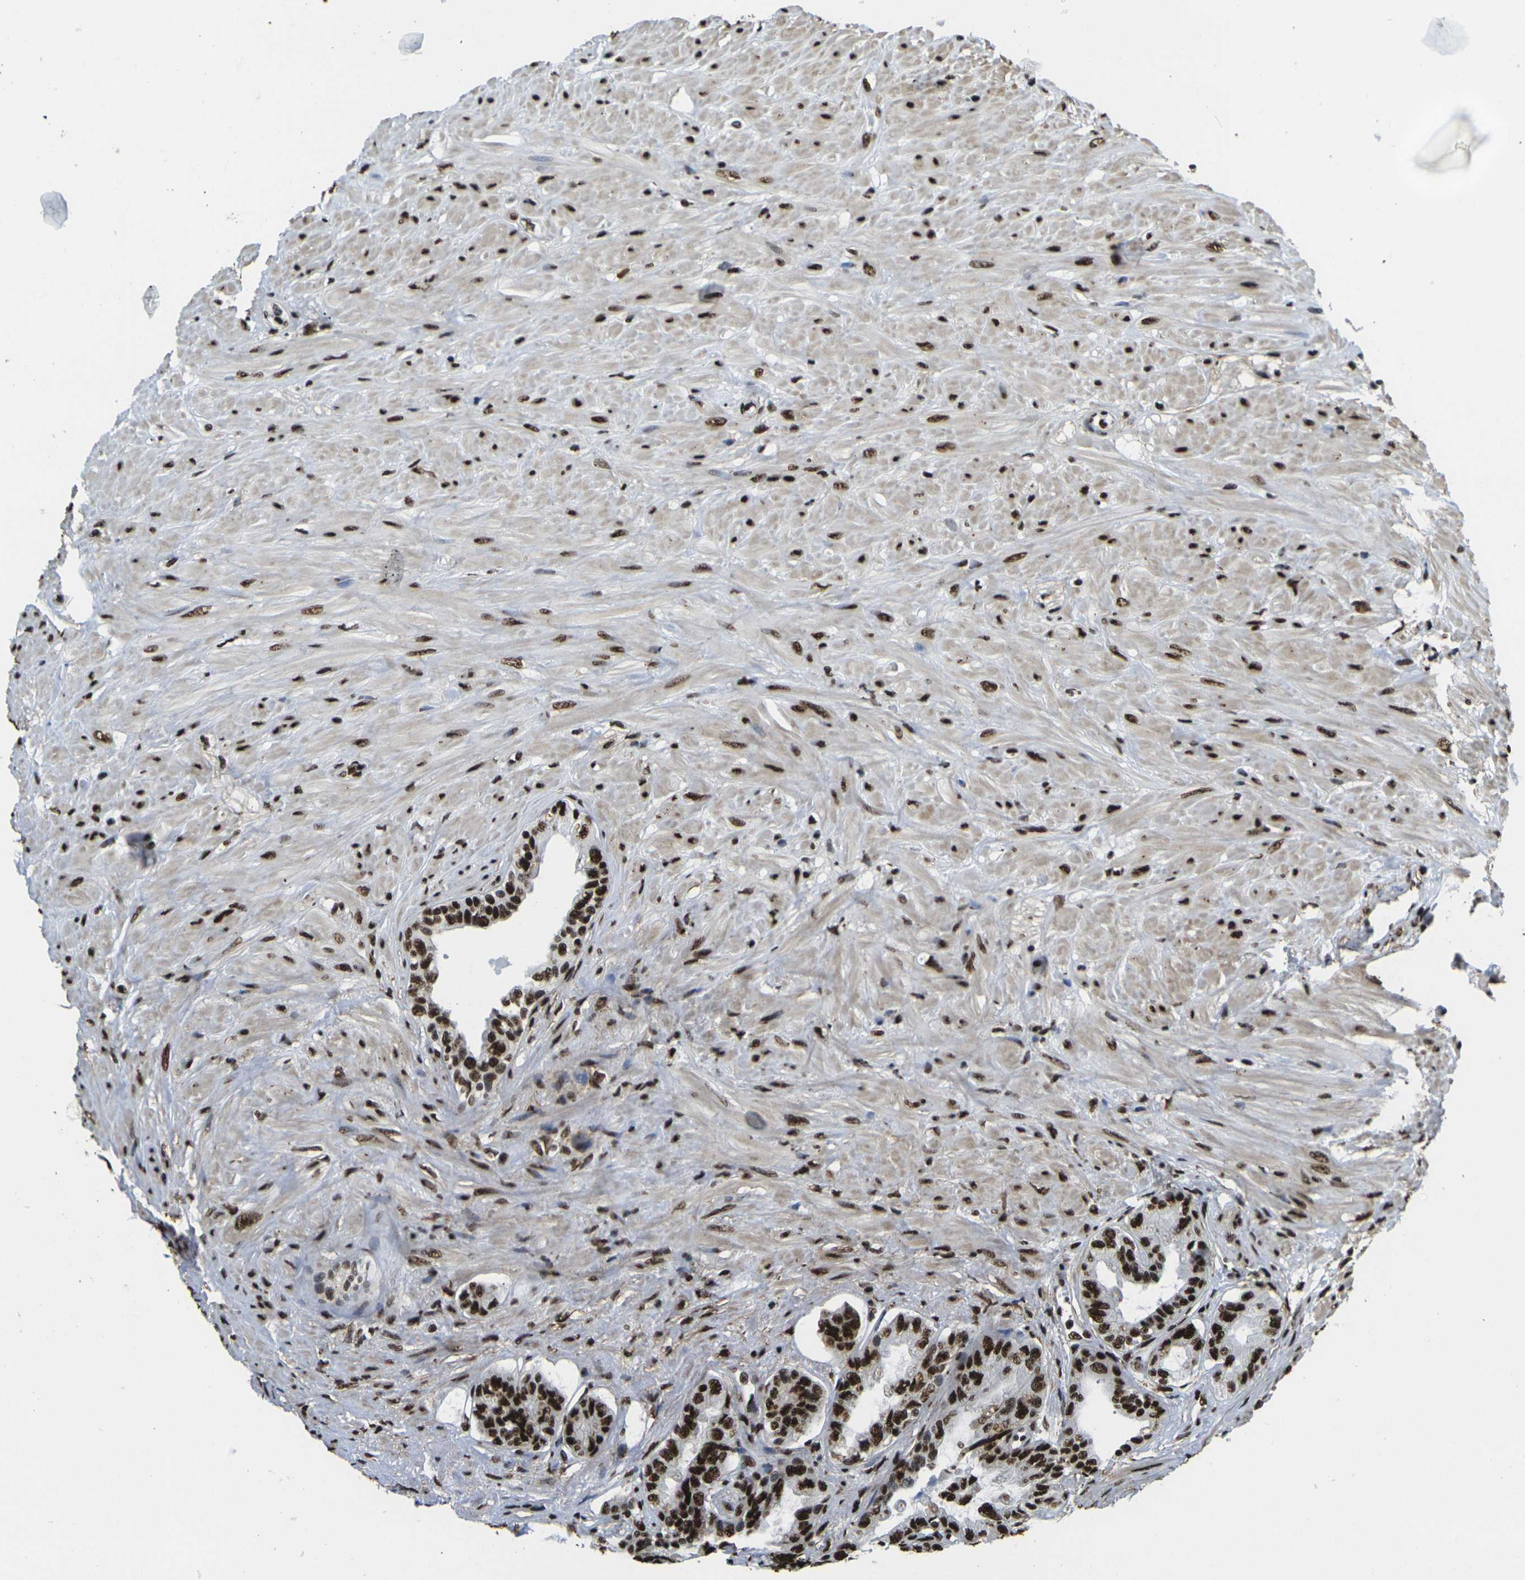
{"staining": {"intensity": "strong", "quantity": ">75%", "location": "nuclear"}, "tissue": "seminal vesicle", "cell_type": "Glandular cells", "image_type": "normal", "snomed": [{"axis": "morphology", "description": "Normal tissue, NOS"}, {"axis": "topography", "description": "Seminal veicle"}], "caption": "Immunohistochemical staining of benign human seminal vesicle exhibits >75% levels of strong nuclear protein staining in approximately >75% of glandular cells. (DAB (3,3'-diaminobenzidine) IHC, brown staining for protein, blue staining for nuclei).", "gene": "SMARCC1", "patient": {"sex": "male", "age": 61}}